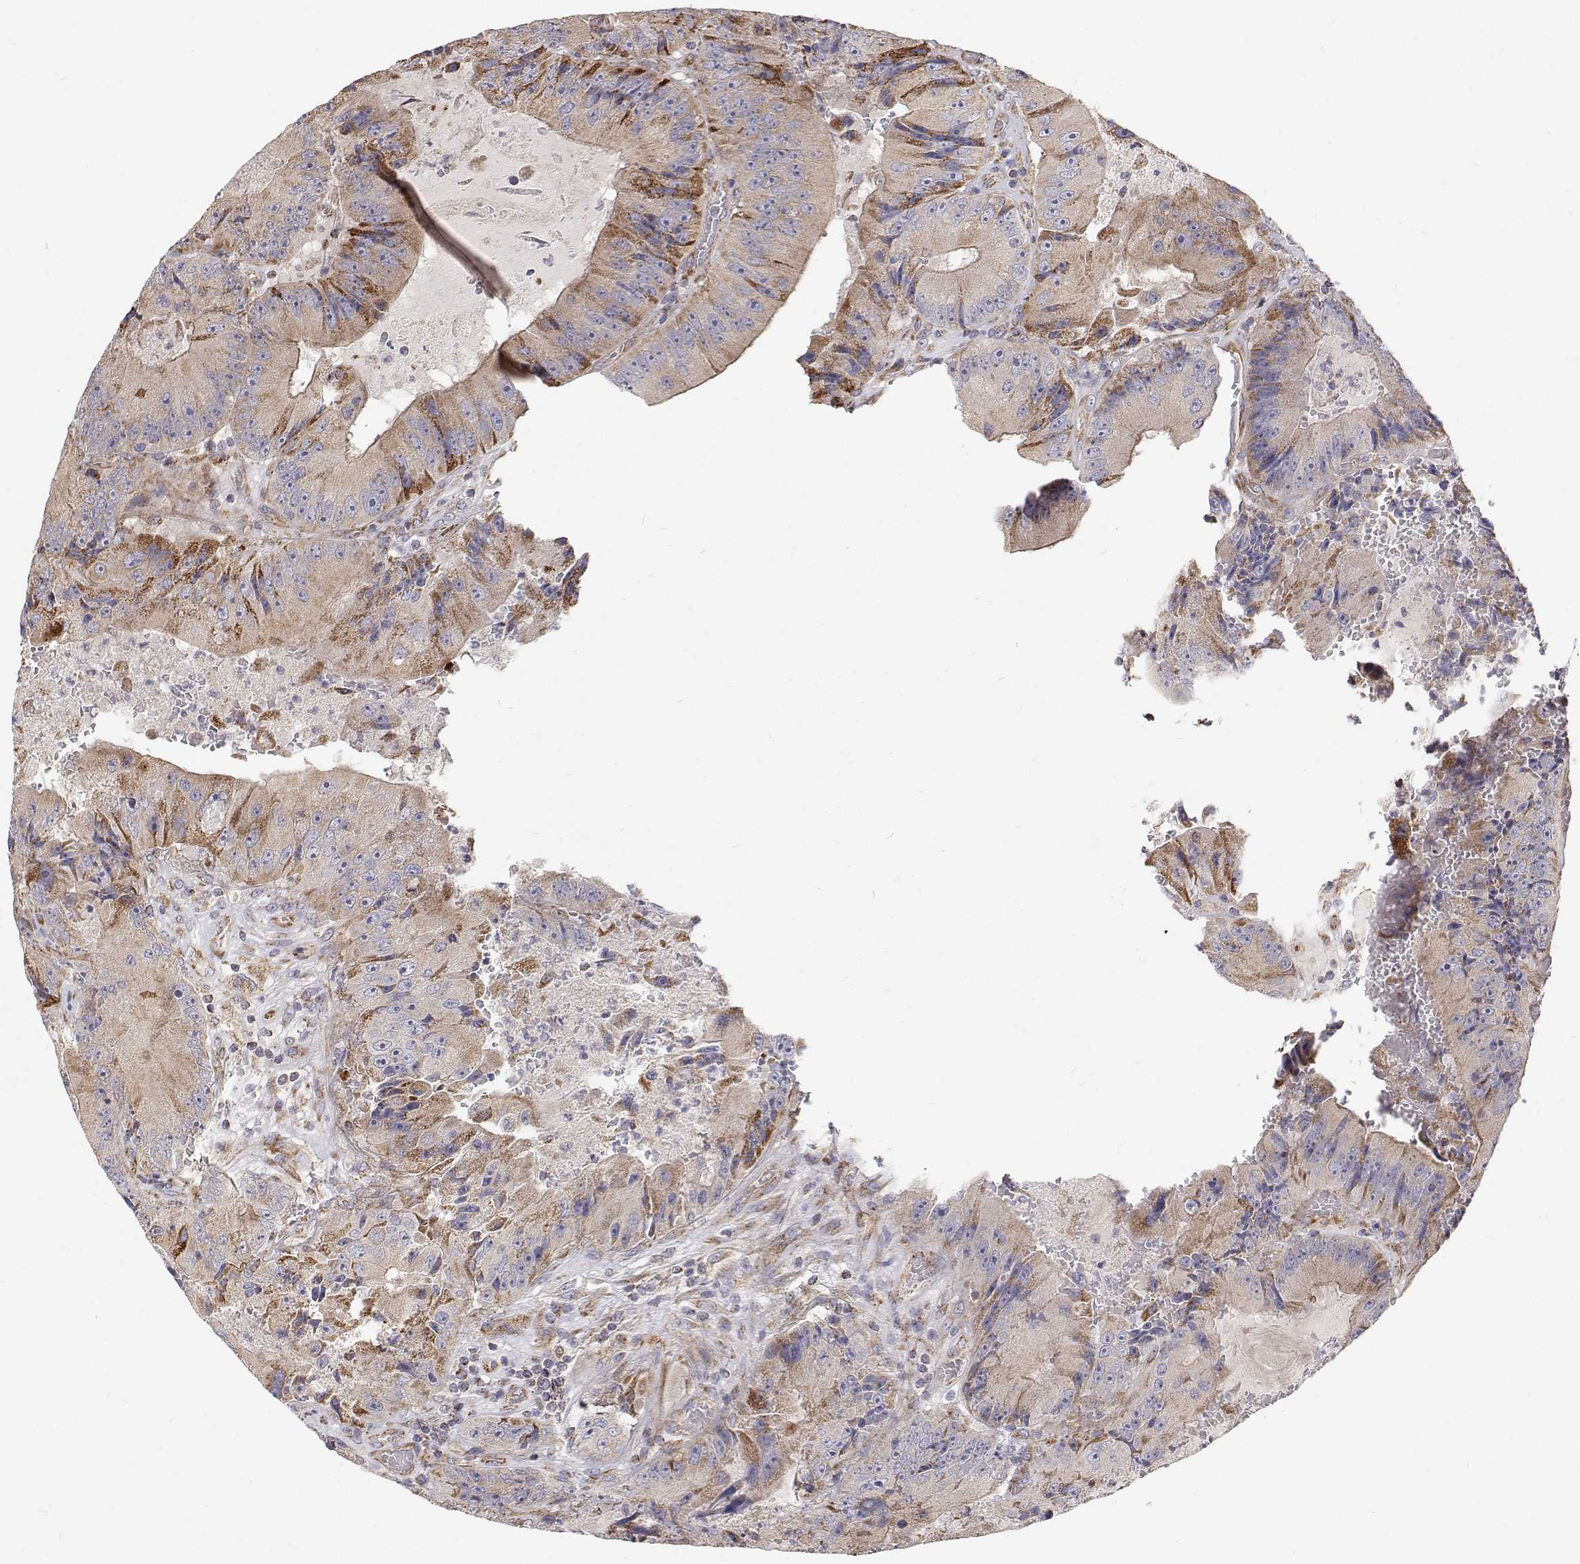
{"staining": {"intensity": "weak", "quantity": "25%-75%", "location": "cytoplasmic/membranous"}, "tissue": "colorectal cancer", "cell_type": "Tumor cells", "image_type": "cancer", "snomed": [{"axis": "morphology", "description": "Adenocarcinoma, NOS"}, {"axis": "topography", "description": "Colon"}], "caption": "Colorectal adenocarcinoma tissue demonstrates weak cytoplasmic/membranous staining in approximately 25%-75% of tumor cells, visualized by immunohistochemistry. (DAB (3,3'-diaminobenzidine) = brown stain, brightfield microscopy at high magnification).", "gene": "SPICE1", "patient": {"sex": "female", "age": 86}}